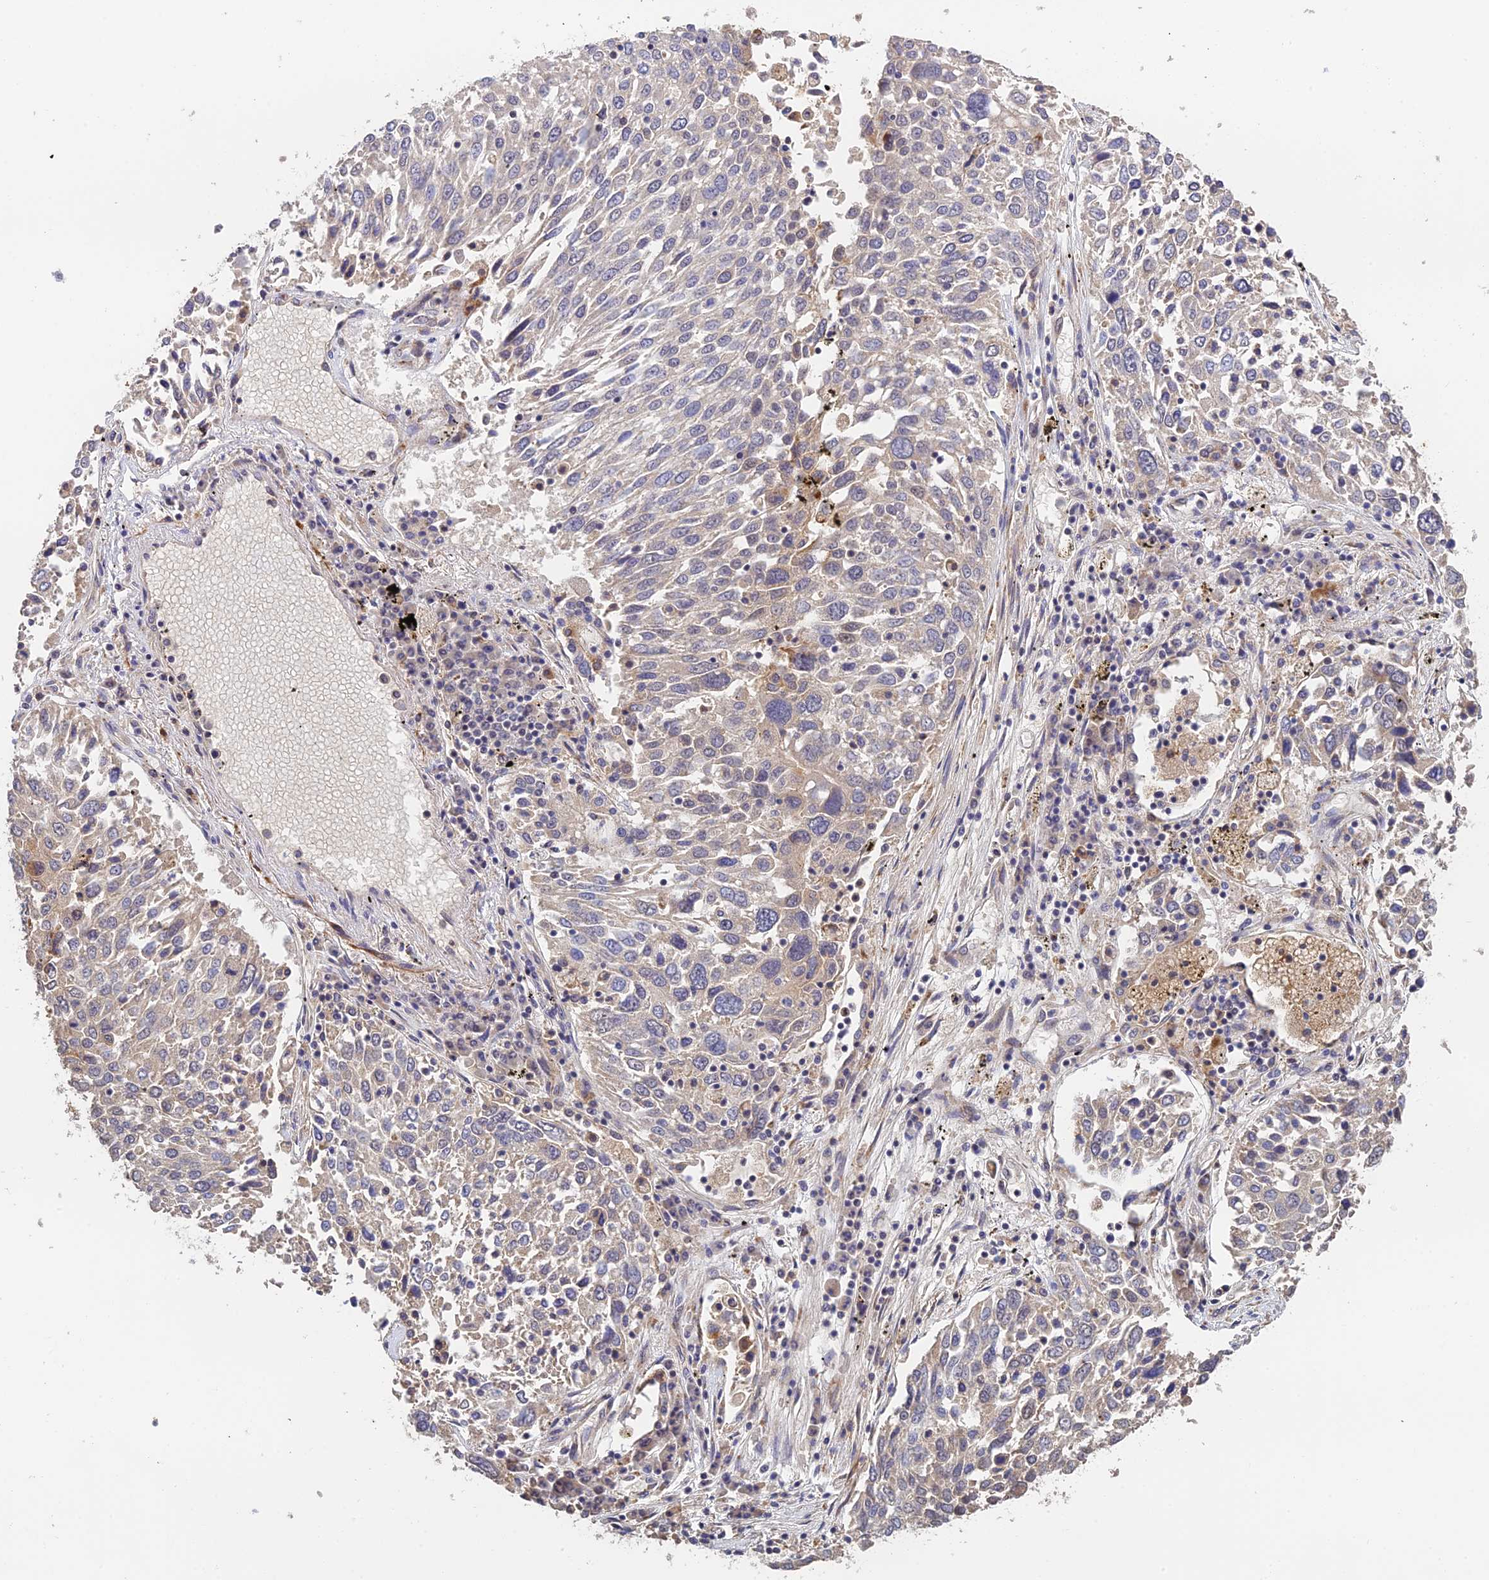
{"staining": {"intensity": "weak", "quantity": "<25%", "location": "cytoplasmic/membranous"}, "tissue": "lung cancer", "cell_type": "Tumor cells", "image_type": "cancer", "snomed": [{"axis": "morphology", "description": "Squamous cell carcinoma, NOS"}, {"axis": "topography", "description": "Lung"}], "caption": "Tumor cells are negative for brown protein staining in squamous cell carcinoma (lung).", "gene": "CWH43", "patient": {"sex": "male", "age": 65}}